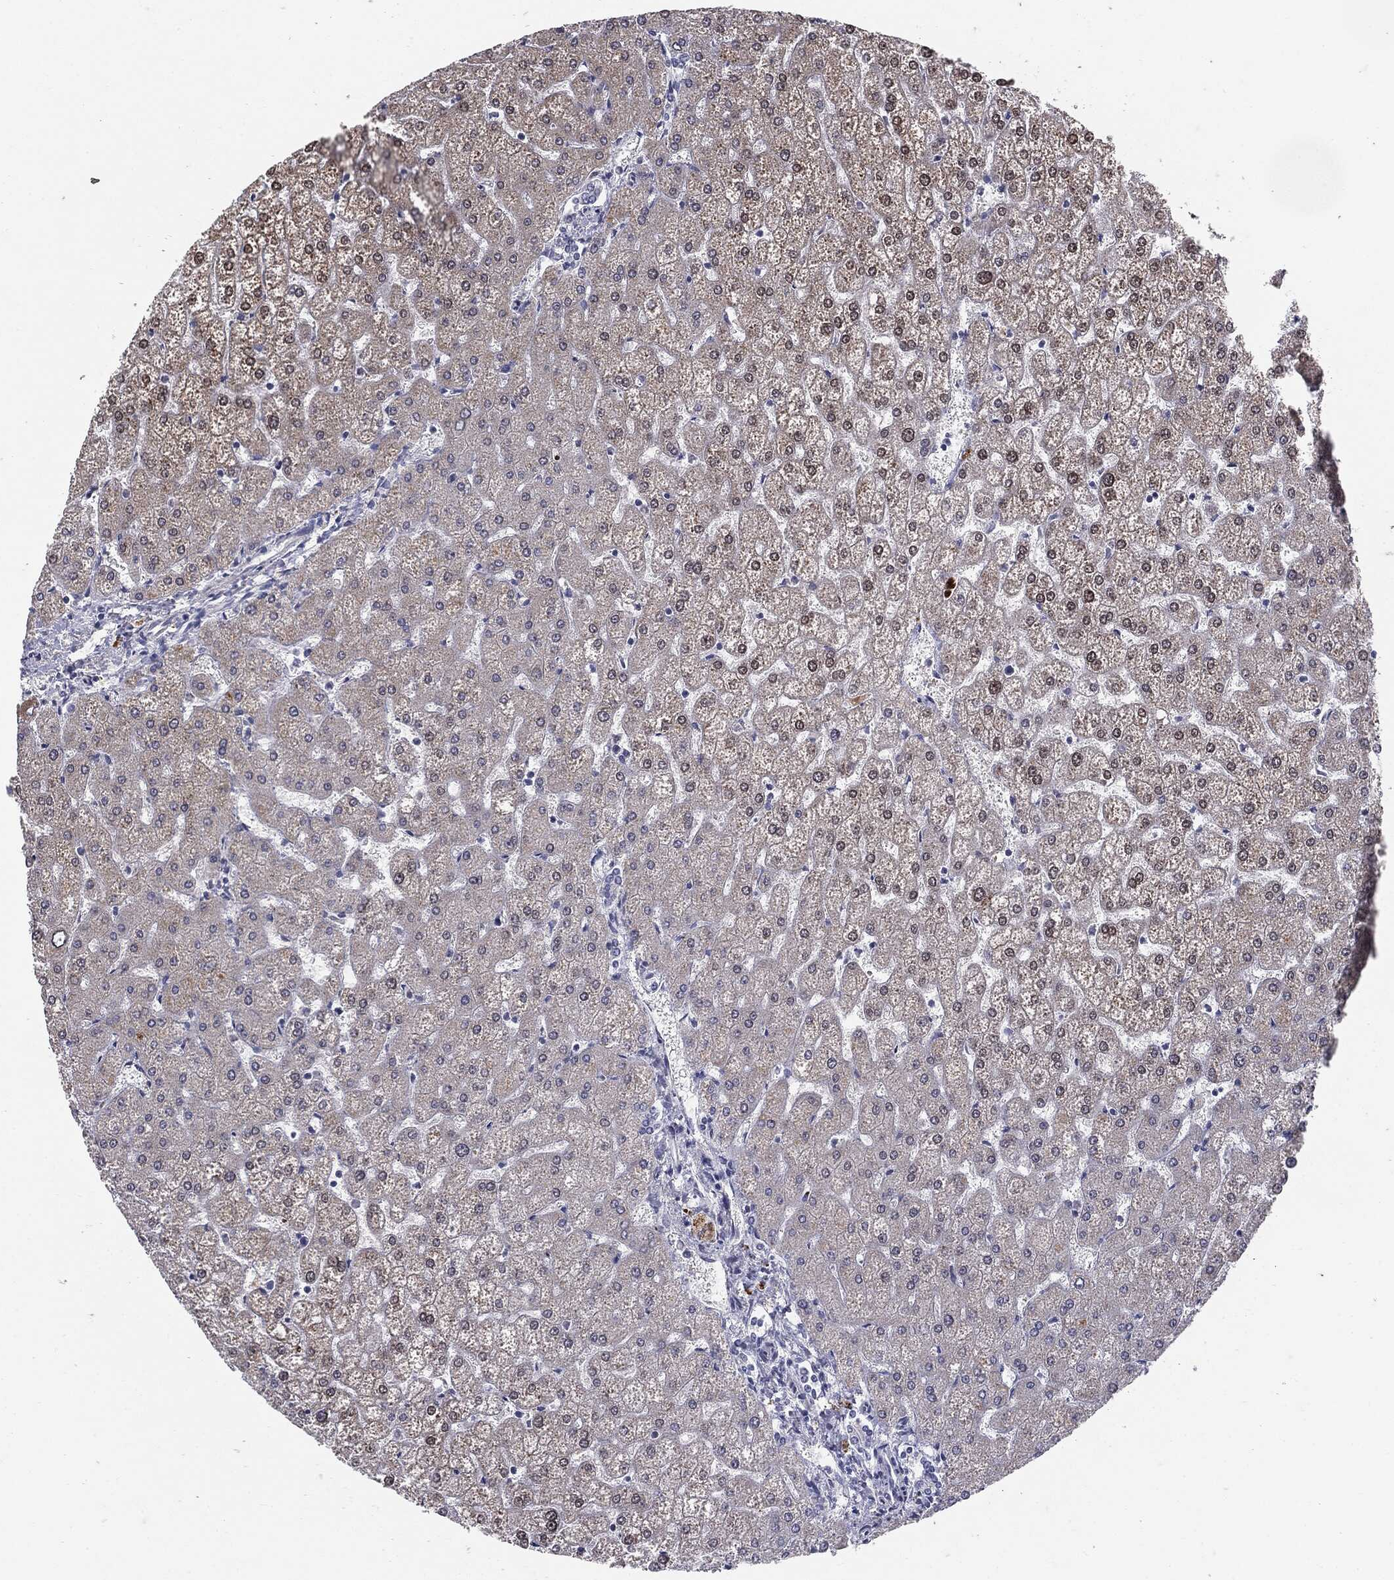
{"staining": {"intensity": "negative", "quantity": "none", "location": "none"}, "tissue": "liver", "cell_type": "Cholangiocytes", "image_type": "normal", "snomed": [{"axis": "morphology", "description": "Normal tissue, NOS"}, {"axis": "topography", "description": "Liver"}], "caption": "There is no significant positivity in cholangiocytes of liver.", "gene": "KRT5", "patient": {"sex": "female", "age": 32}}